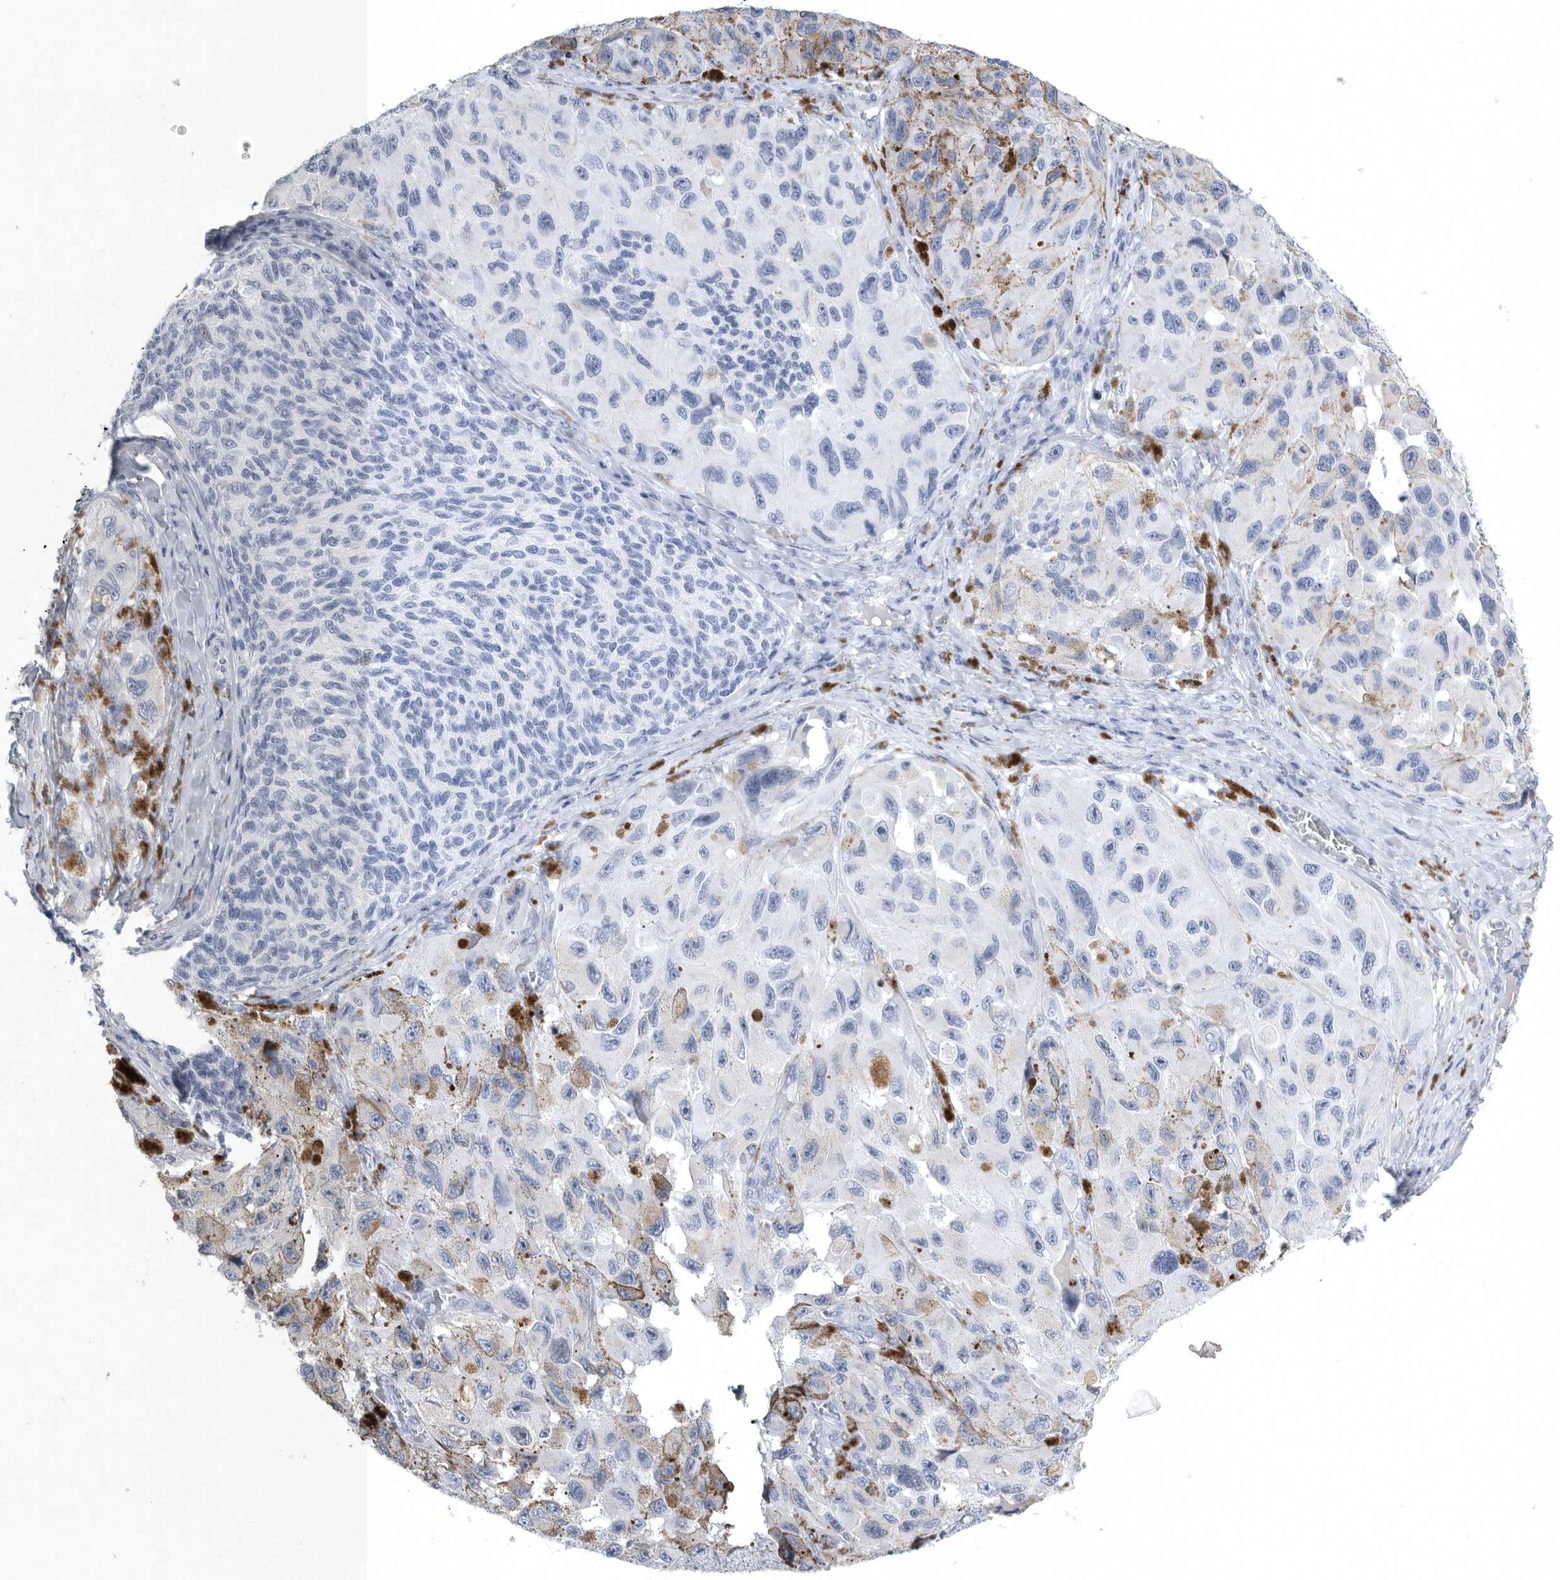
{"staining": {"intensity": "negative", "quantity": "none", "location": "none"}, "tissue": "melanoma", "cell_type": "Tumor cells", "image_type": "cancer", "snomed": [{"axis": "morphology", "description": "Malignant melanoma, NOS"}, {"axis": "topography", "description": "Skin"}], "caption": "A histopathology image of human malignant melanoma is negative for staining in tumor cells. (DAB (3,3'-diaminobenzidine) IHC with hematoxylin counter stain).", "gene": "TIMP1", "patient": {"sex": "female", "age": 73}}